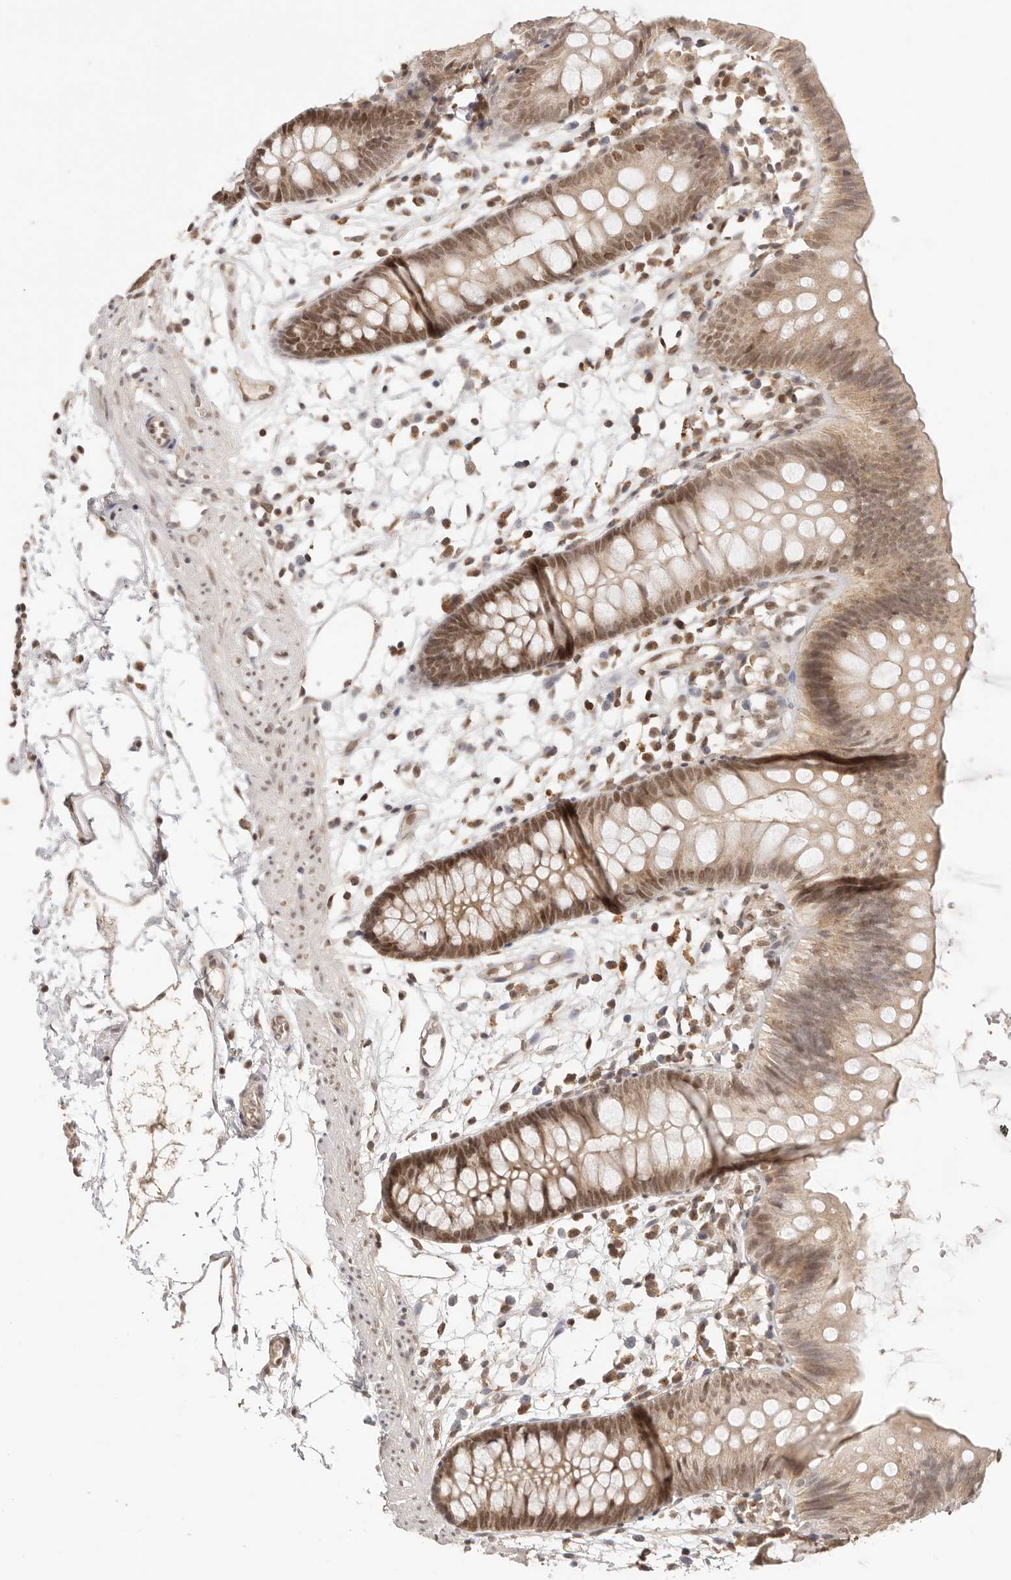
{"staining": {"intensity": "moderate", "quantity": "25%-75%", "location": "cytoplasmic/membranous"}, "tissue": "colon", "cell_type": "Endothelial cells", "image_type": "normal", "snomed": [{"axis": "morphology", "description": "Normal tissue, NOS"}, {"axis": "topography", "description": "Colon"}], "caption": "Immunohistochemical staining of normal colon exhibits medium levels of moderate cytoplasmic/membranous expression in about 25%-75% of endothelial cells.", "gene": "RFC3", "patient": {"sex": "male", "age": 56}}